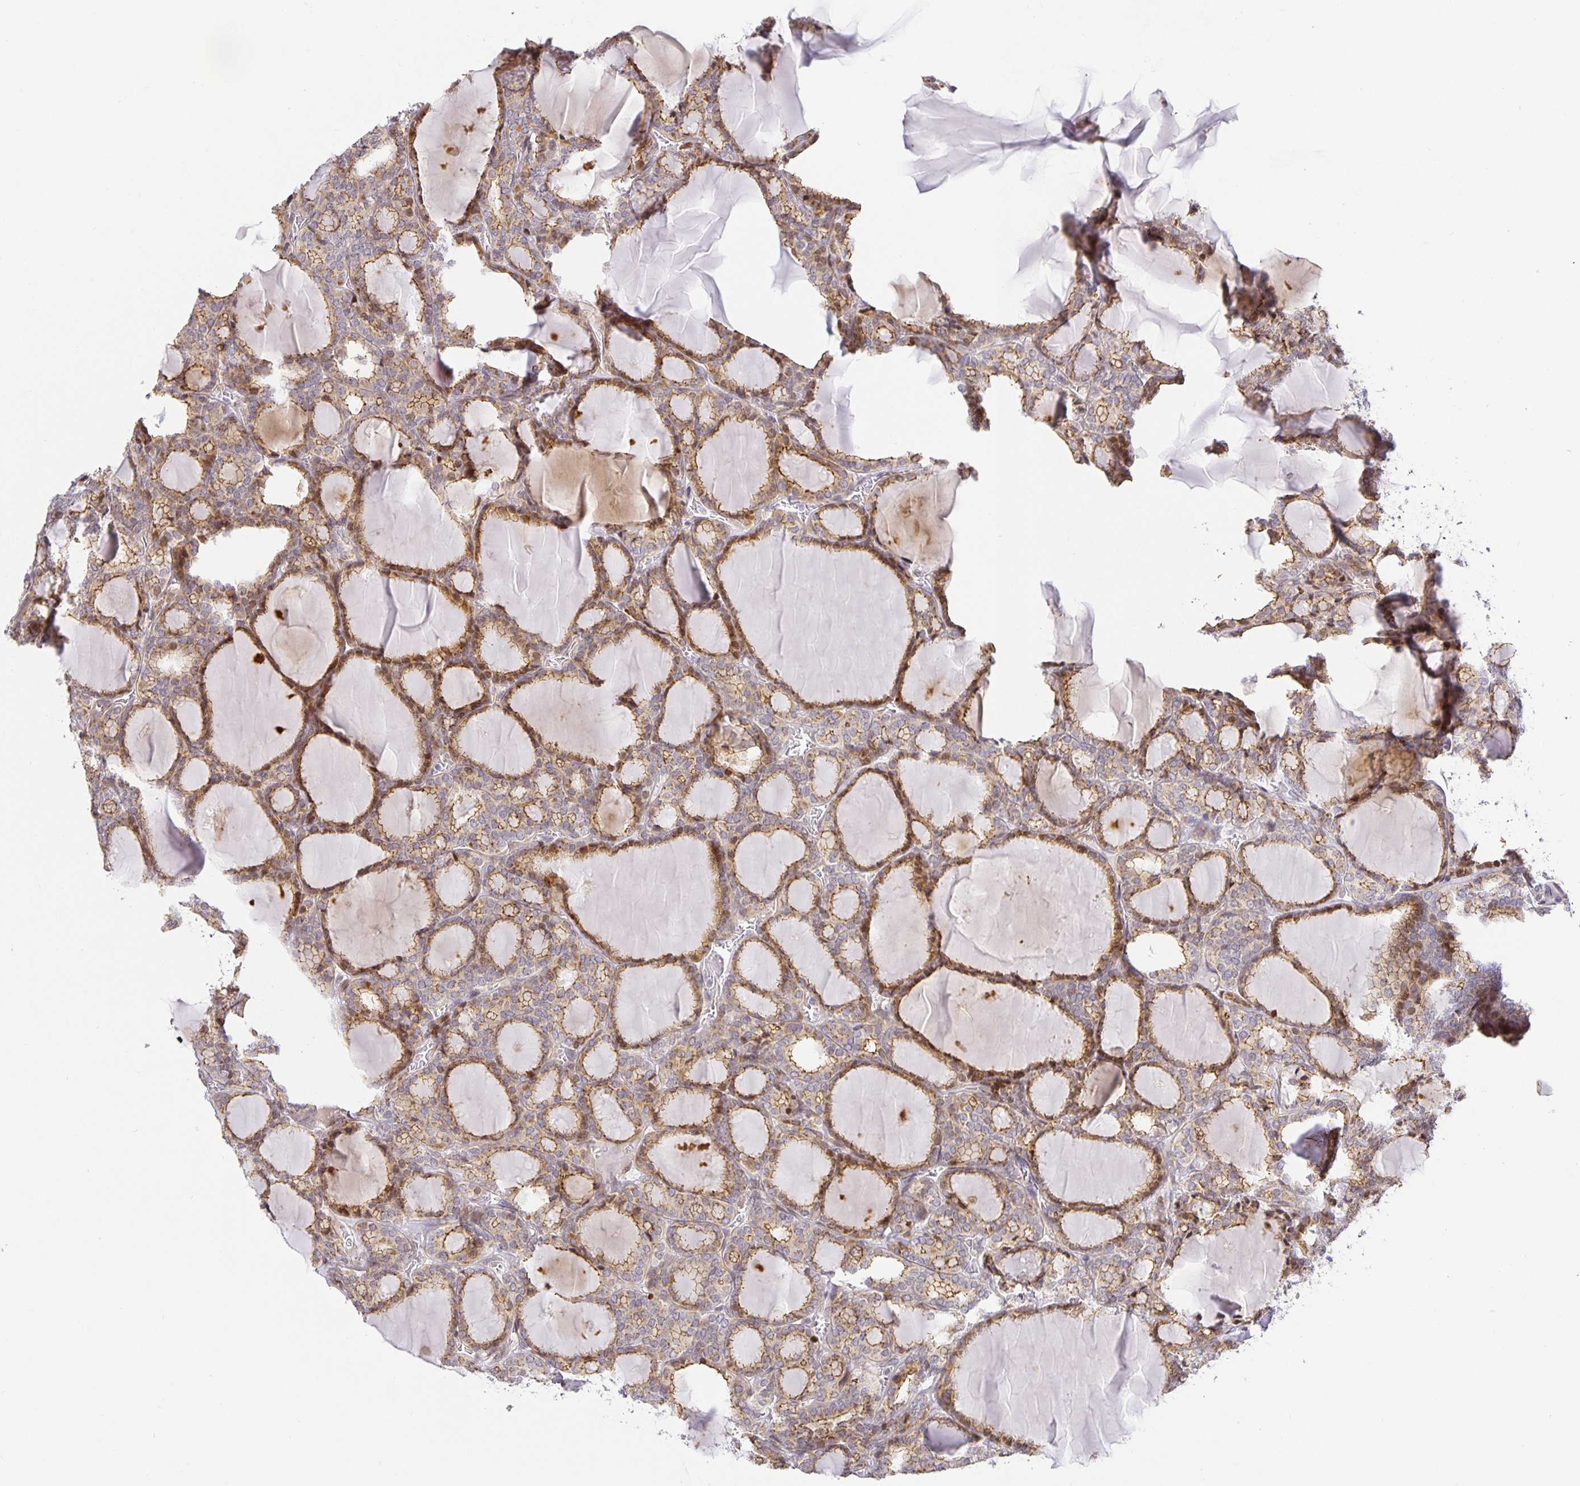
{"staining": {"intensity": "moderate", "quantity": ">75%", "location": "cytoplasmic/membranous"}, "tissue": "thyroid cancer", "cell_type": "Tumor cells", "image_type": "cancer", "snomed": [{"axis": "morphology", "description": "Follicular adenoma carcinoma, NOS"}, {"axis": "topography", "description": "Thyroid gland"}], "caption": "This is a micrograph of immunohistochemistry (IHC) staining of thyroid cancer, which shows moderate positivity in the cytoplasmic/membranous of tumor cells.", "gene": "TJP3", "patient": {"sex": "male", "age": 74}}